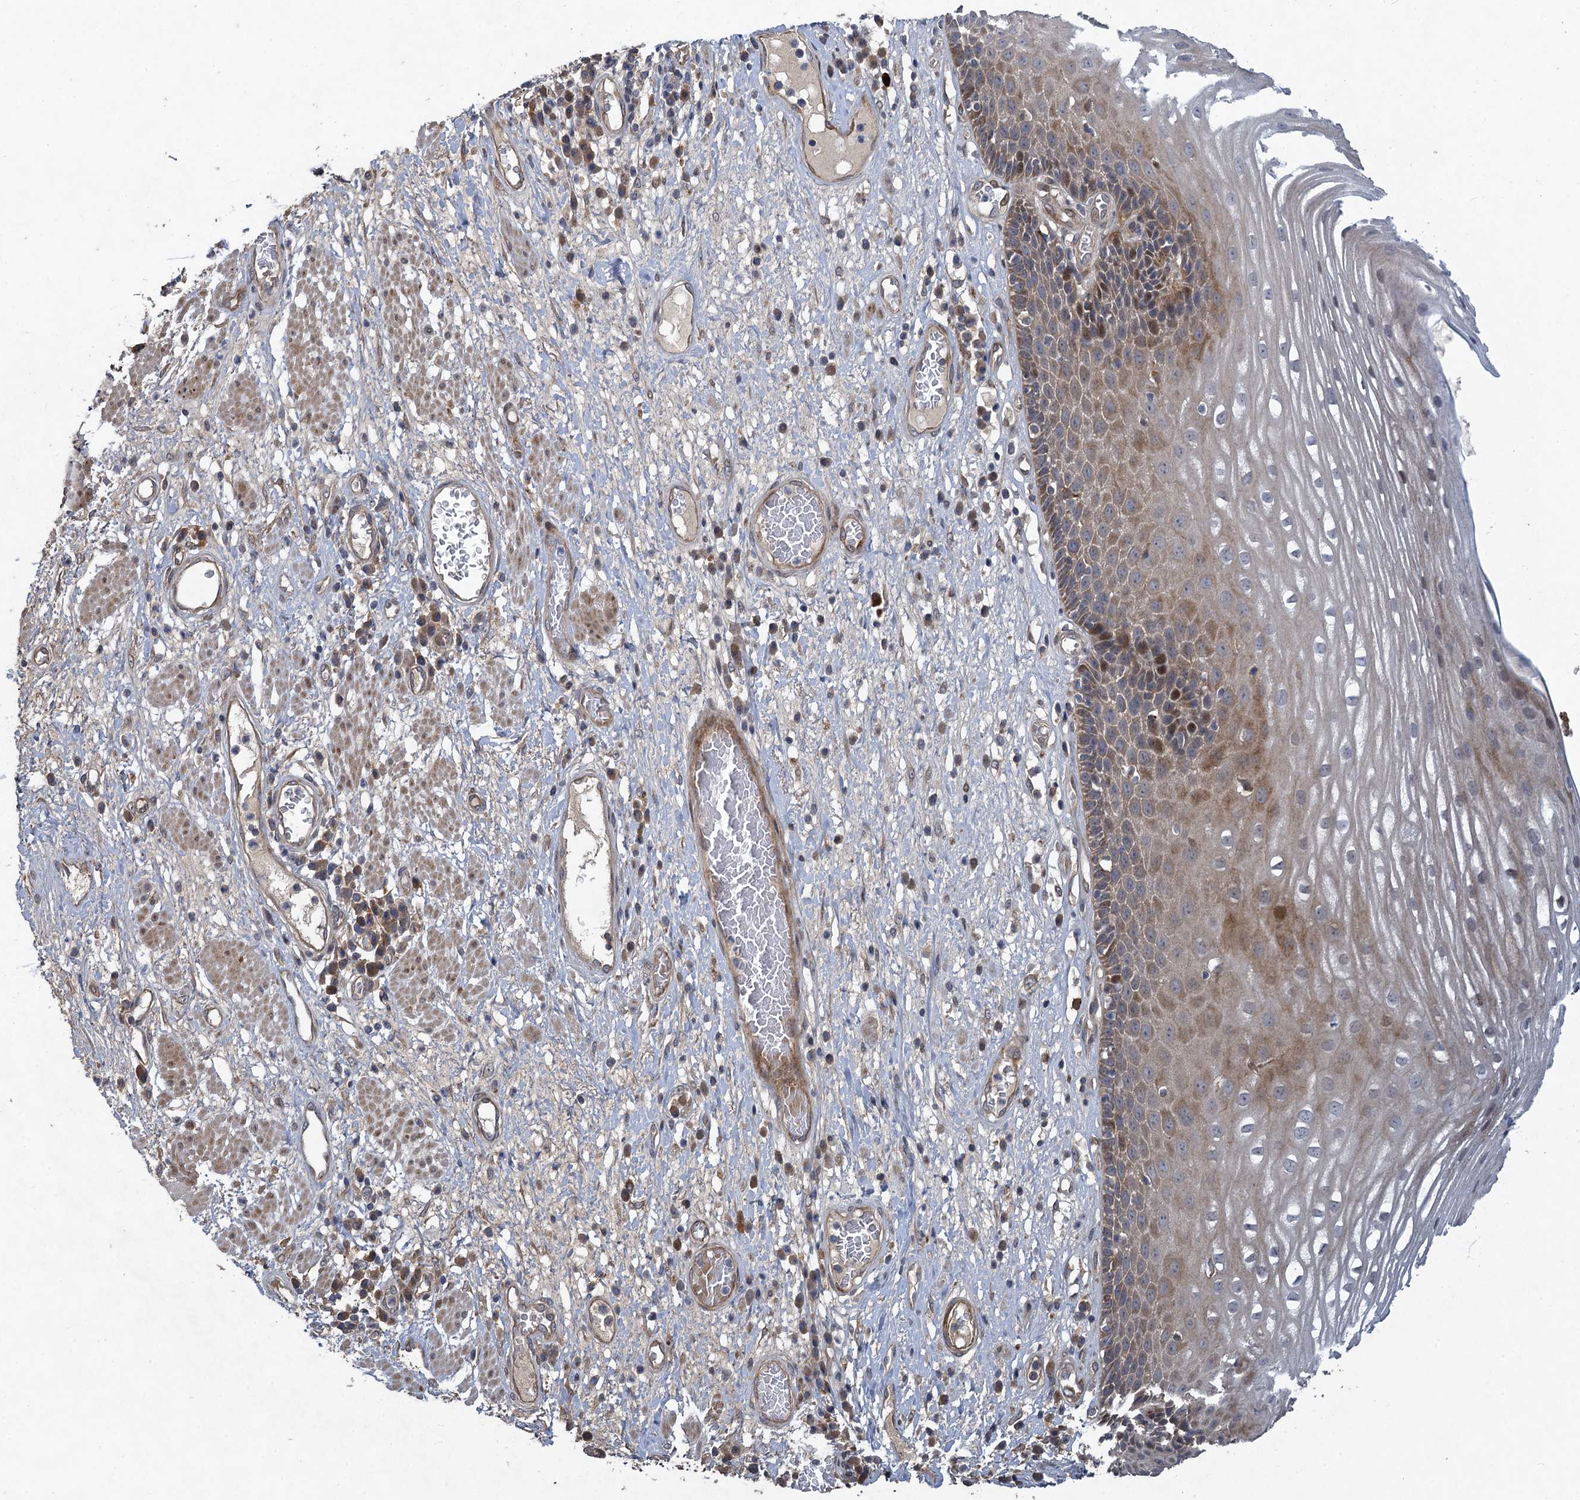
{"staining": {"intensity": "moderate", "quantity": "<25%", "location": "cytoplasmic/membranous,nuclear"}, "tissue": "esophagus", "cell_type": "Squamous epithelial cells", "image_type": "normal", "snomed": [{"axis": "morphology", "description": "Normal tissue, NOS"}, {"axis": "morphology", "description": "Adenocarcinoma, NOS"}, {"axis": "topography", "description": "Esophagus"}], "caption": "Protein staining by IHC reveals moderate cytoplasmic/membranous,nuclear positivity in approximately <25% of squamous epithelial cells in unremarkable esophagus. The protein of interest is stained brown, and the nuclei are stained in blue (DAB (3,3'-diaminobenzidine) IHC with brightfield microscopy, high magnification).", "gene": "NUDT22", "patient": {"sex": "male", "age": 62}}